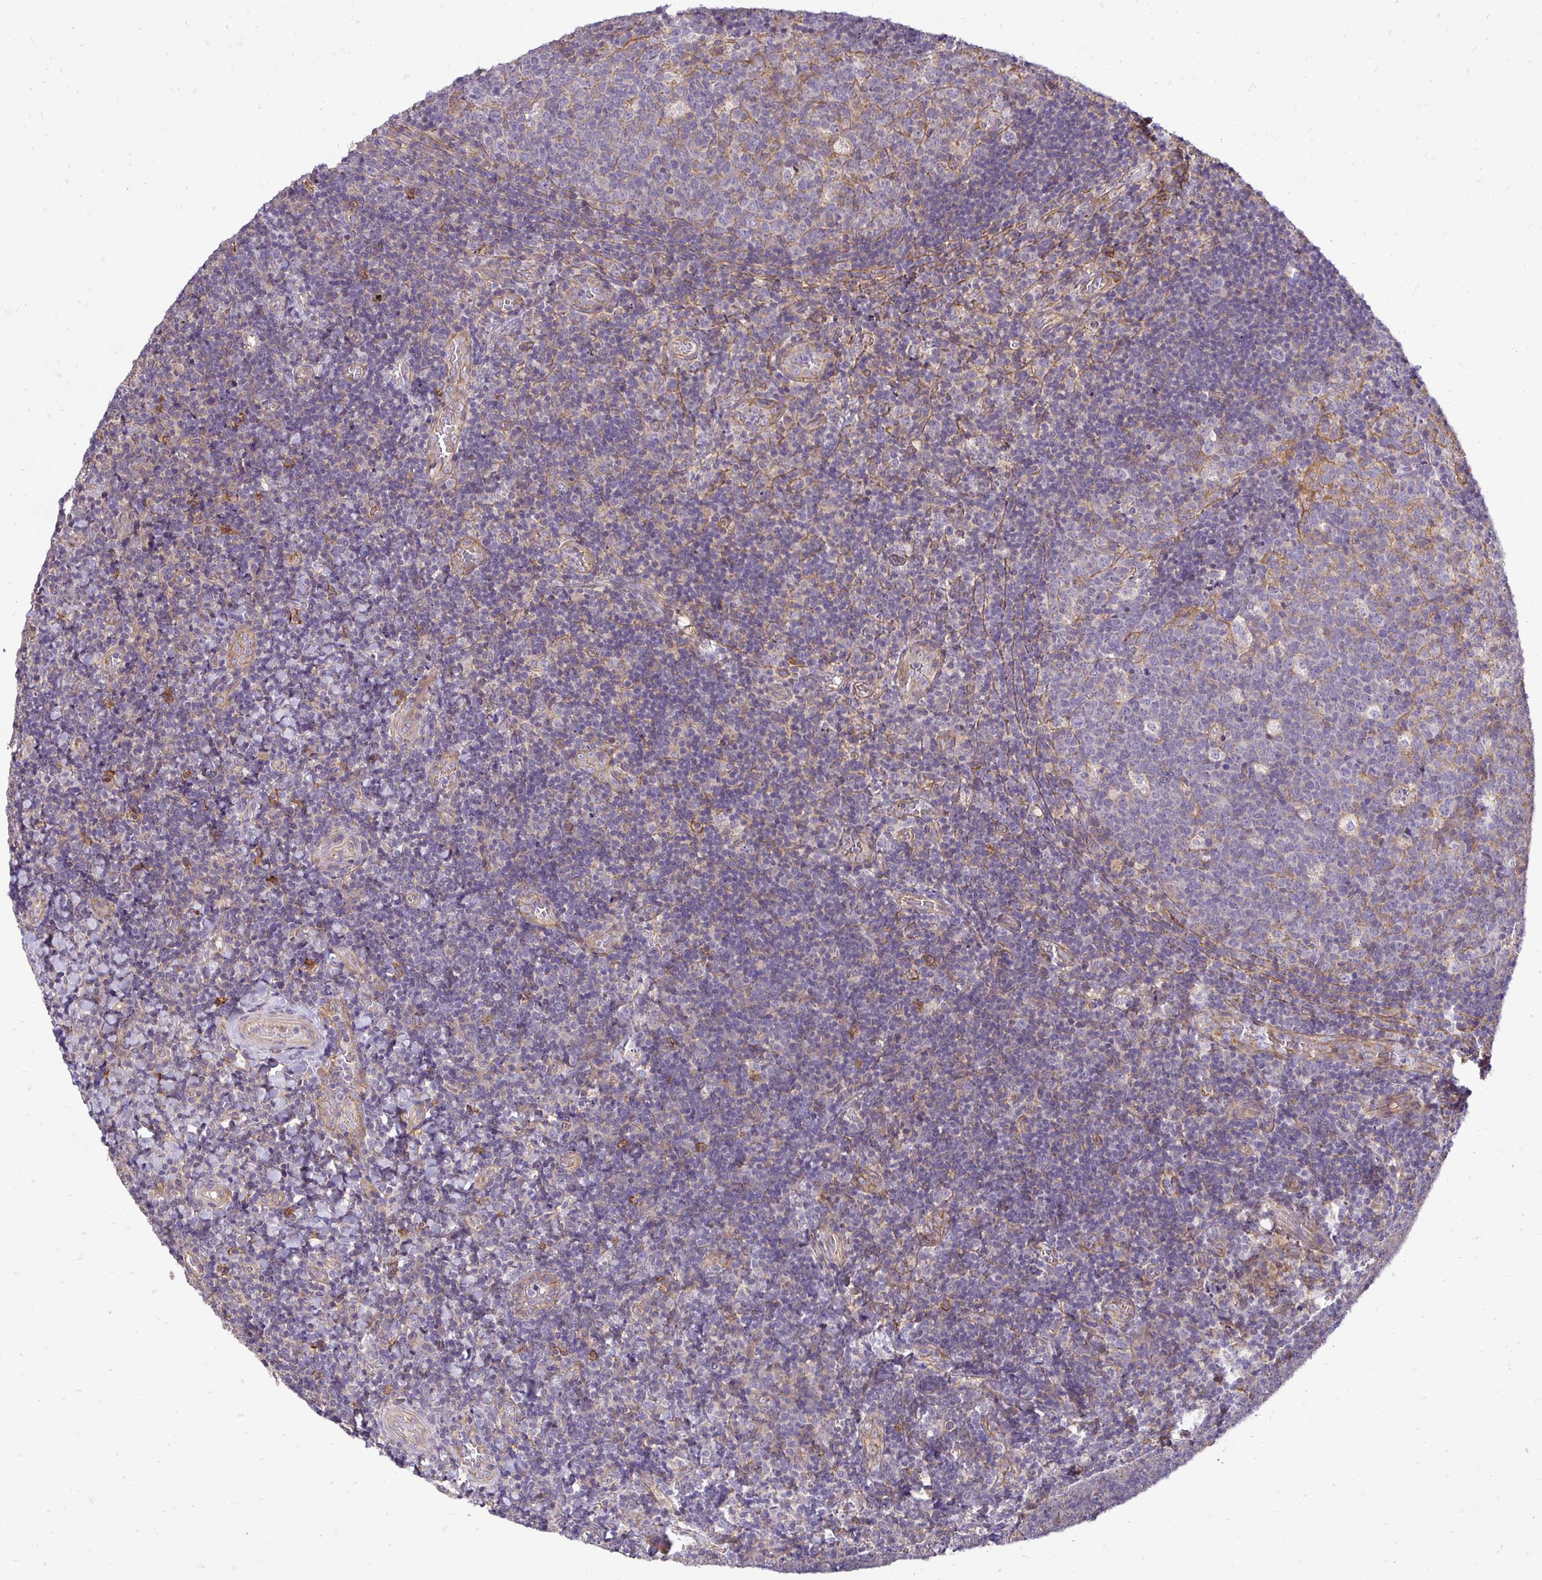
{"staining": {"intensity": "weak", "quantity": "25%-75%", "location": "cytoplasmic/membranous"}, "tissue": "tonsil", "cell_type": "Germinal center cells", "image_type": "normal", "snomed": [{"axis": "morphology", "description": "Normal tissue, NOS"}, {"axis": "topography", "description": "Tonsil"}], "caption": "Immunohistochemistry staining of normal tonsil, which reveals low levels of weak cytoplasmic/membranous staining in about 25%-75% of germinal center cells indicating weak cytoplasmic/membranous protein positivity. The staining was performed using DAB (3,3'-diaminobenzidine) (brown) for protein detection and nuclei were counterstained in hematoxylin (blue).", "gene": "SLC9A1", "patient": {"sex": "male", "age": 17}}